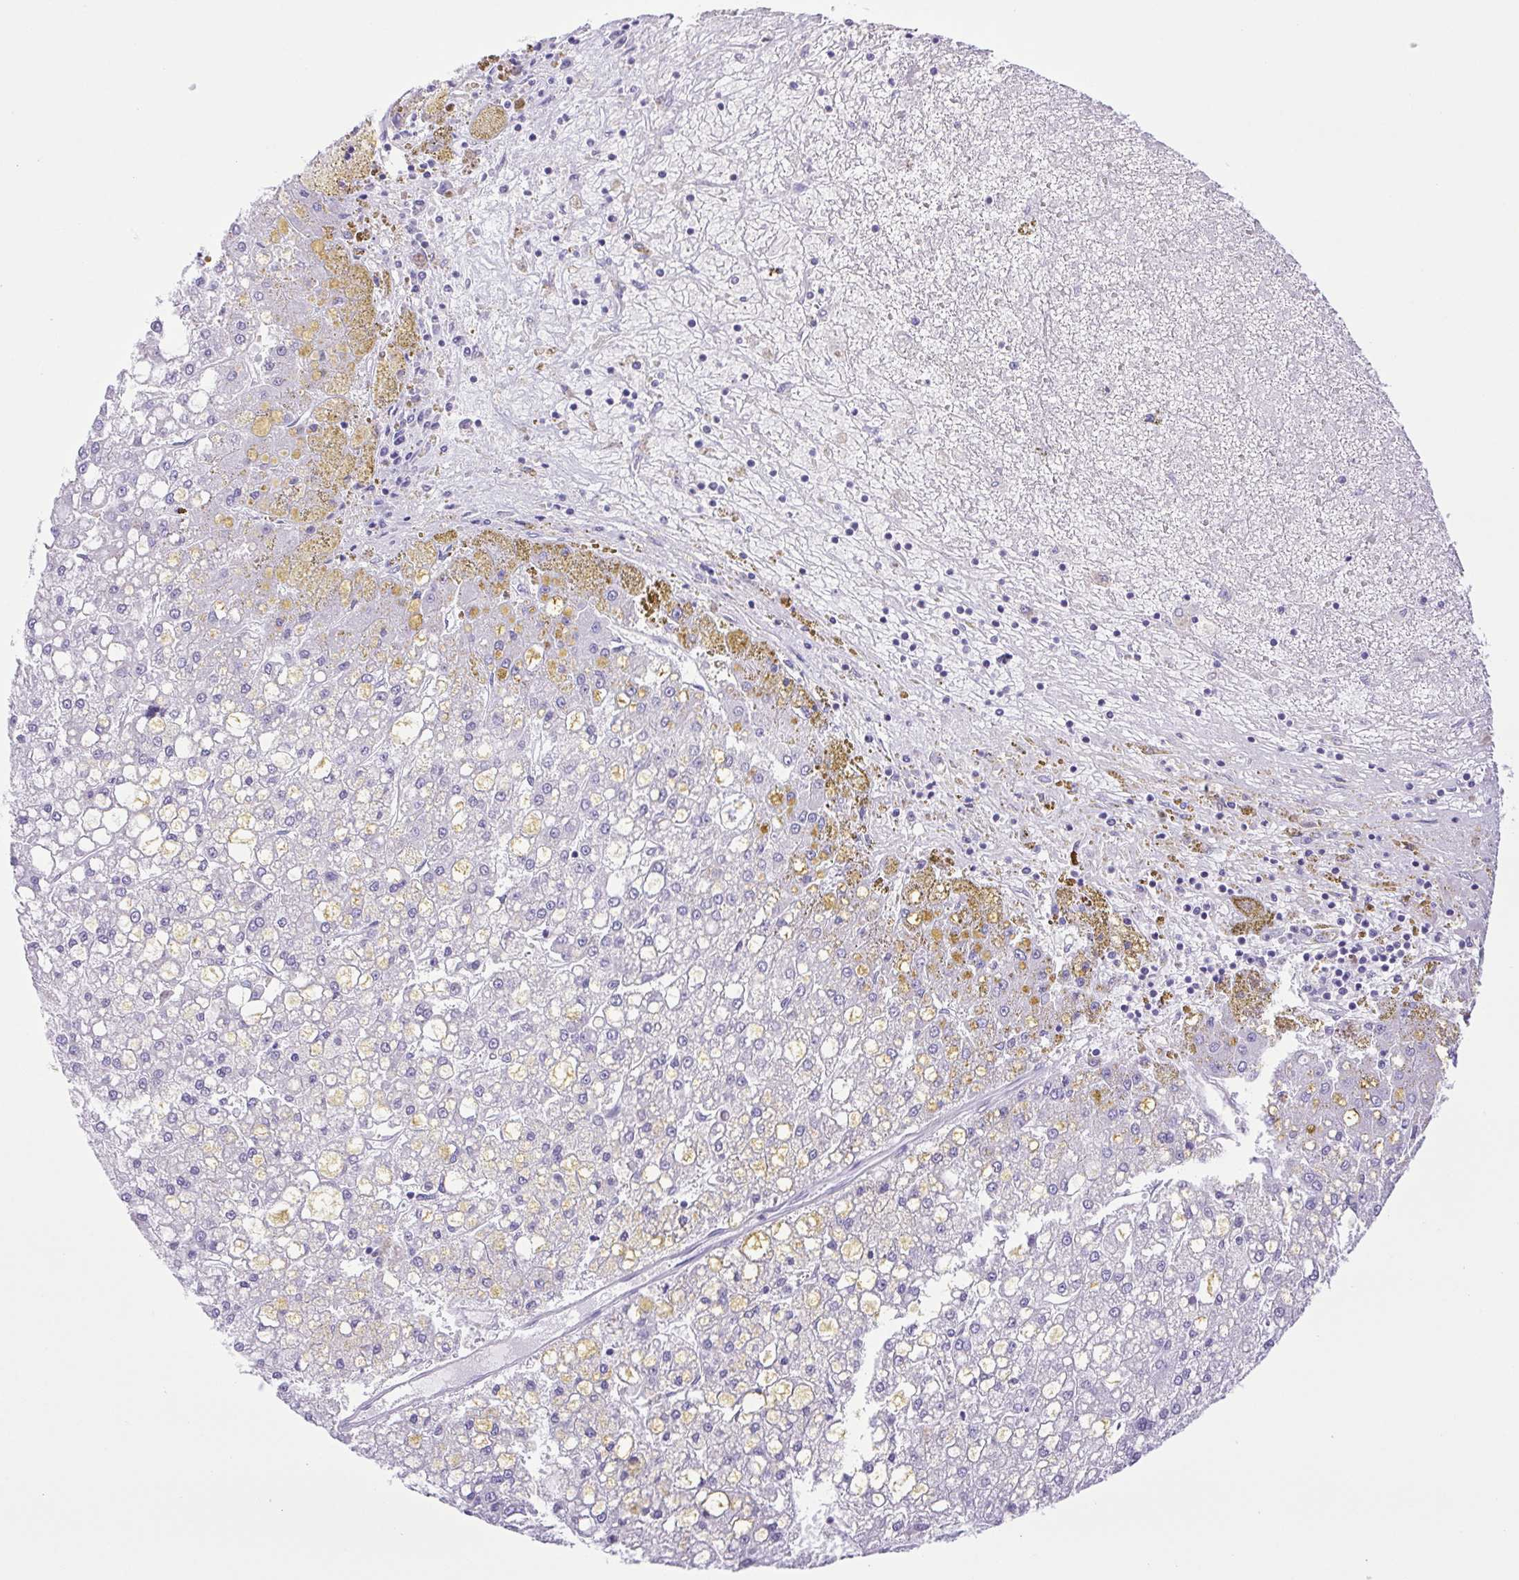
{"staining": {"intensity": "negative", "quantity": "none", "location": "none"}, "tissue": "liver cancer", "cell_type": "Tumor cells", "image_type": "cancer", "snomed": [{"axis": "morphology", "description": "Carcinoma, Hepatocellular, NOS"}, {"axis": "topography", "description": "Liver"}], "caption": "Liver cancer (hepatocellular carcinoma) stained for a protein using immunohistochemistry (IHC) demonstrates no staining tumor cells.", "gene": "SYNPR", "patient": {"sex": "male", "age": 67}}